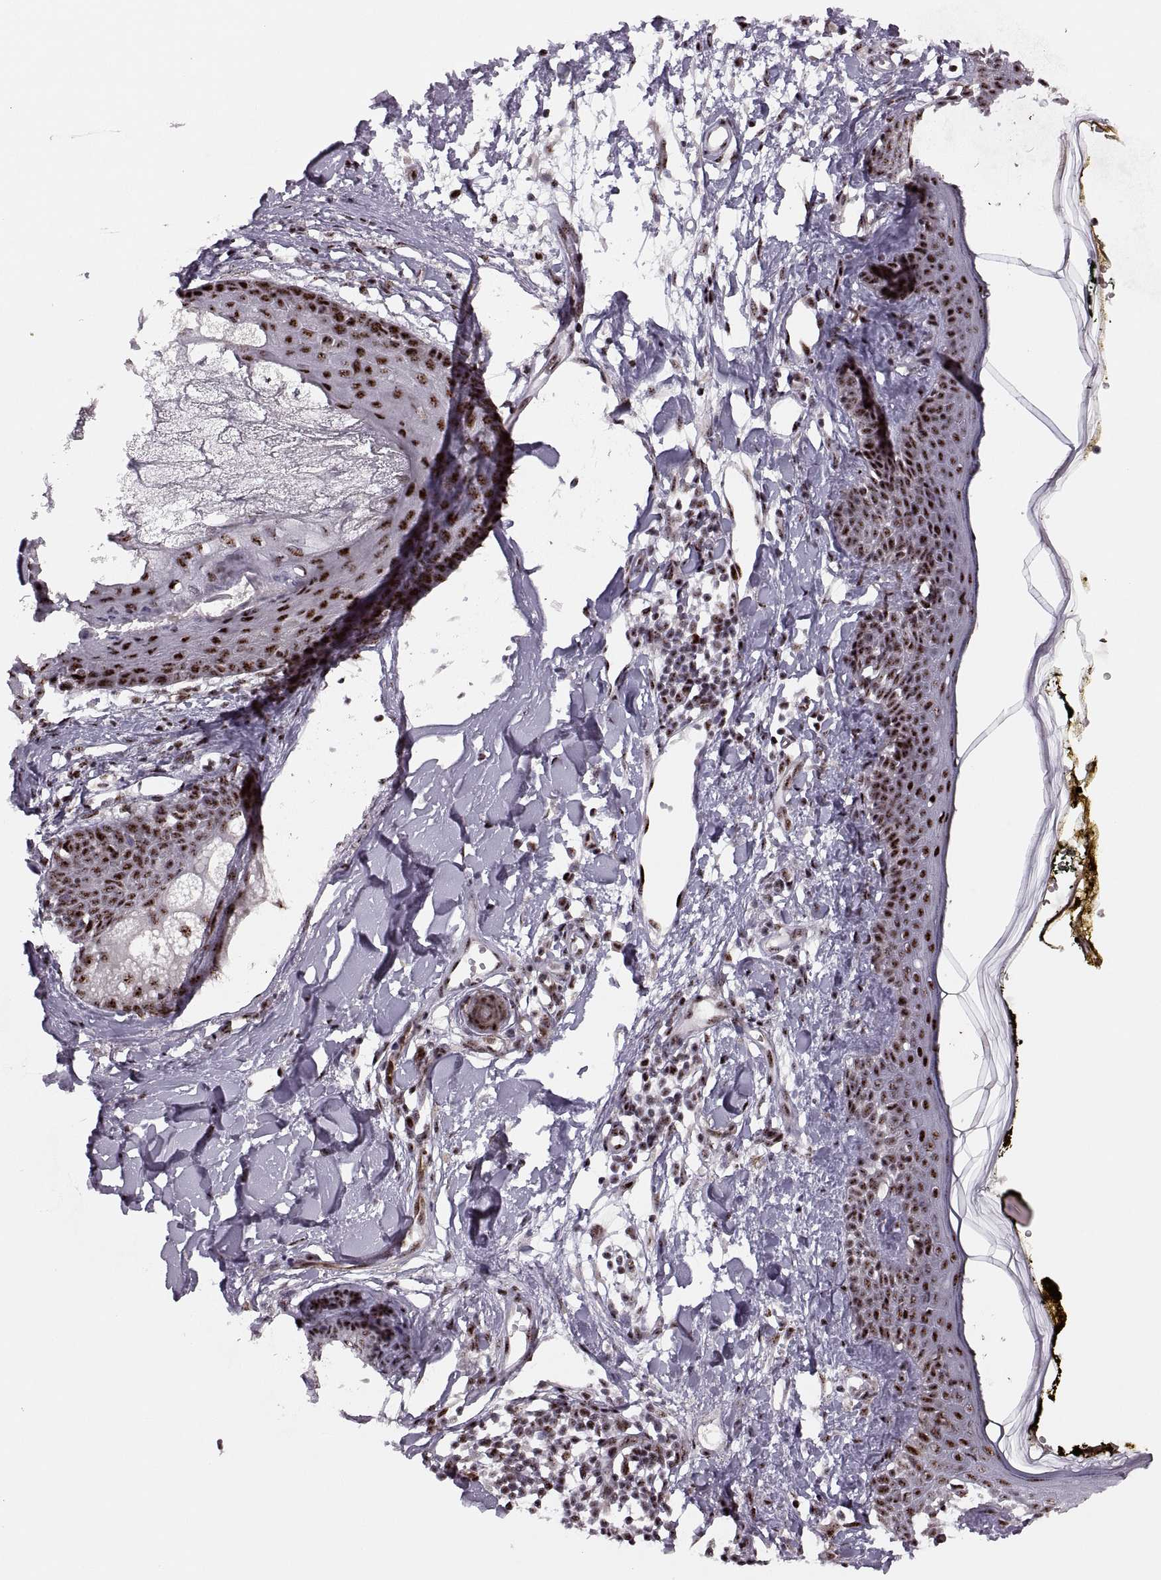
{"staining": {"intensity": "strong", "quantity": "25%-75%", "location": "nuclear"}, "tissue": "skin", "cell_type": "Fibroblasts", "image_type": "normal", "snomed": [{"axis": "morphology", "description": "Normal tissue, NOS"}, {"axis": "topography", "description": "Skin"}], "caption": "Protein expression by immunohistochemistry exhibits strong nuclear staining in about 25%-75% of fibroblasts in benign skin.", "gene": "ZCCHC17", "patient": {"sex": "male", "age": 76}}